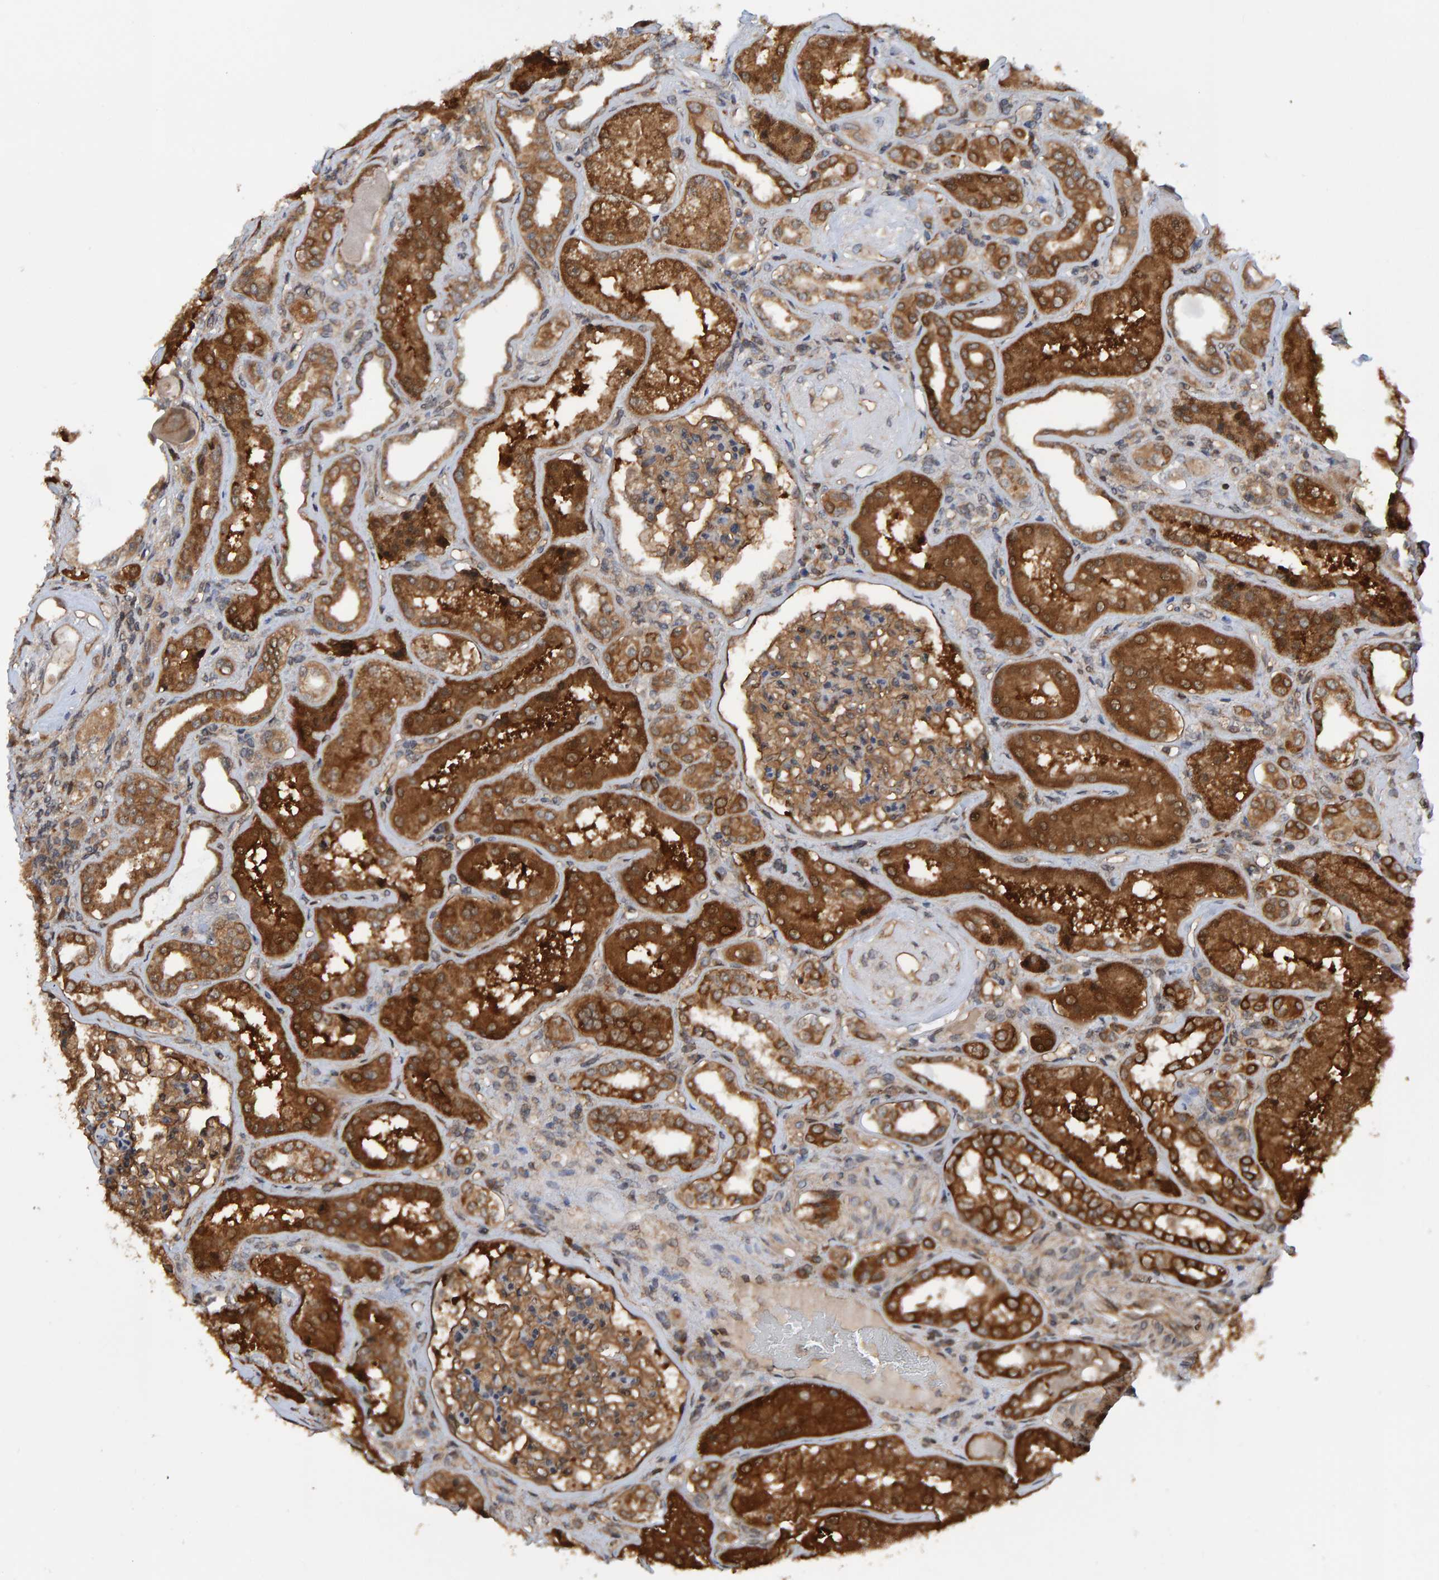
{"staining": {"intensity": "moderate", "quantity": ">75%", "location": "cytoplasmic/membranous"}, "tissue": "kidney", "cell_type": "Cells in glomeruli", "image_type": "normal", "snomed": [{"axis": "morphology", "description": "Normal tissue, NOS"}, {"axis": "topography", "description": "Kidney"}], "caption": "Immunohistochemical staining of normal kidney shows moderate cytoplasmic/membranous protein expression in about >75% of cells in glomeruli.", "gene": "SCRN2", "patient": {"sex": "female", "age": 56}}